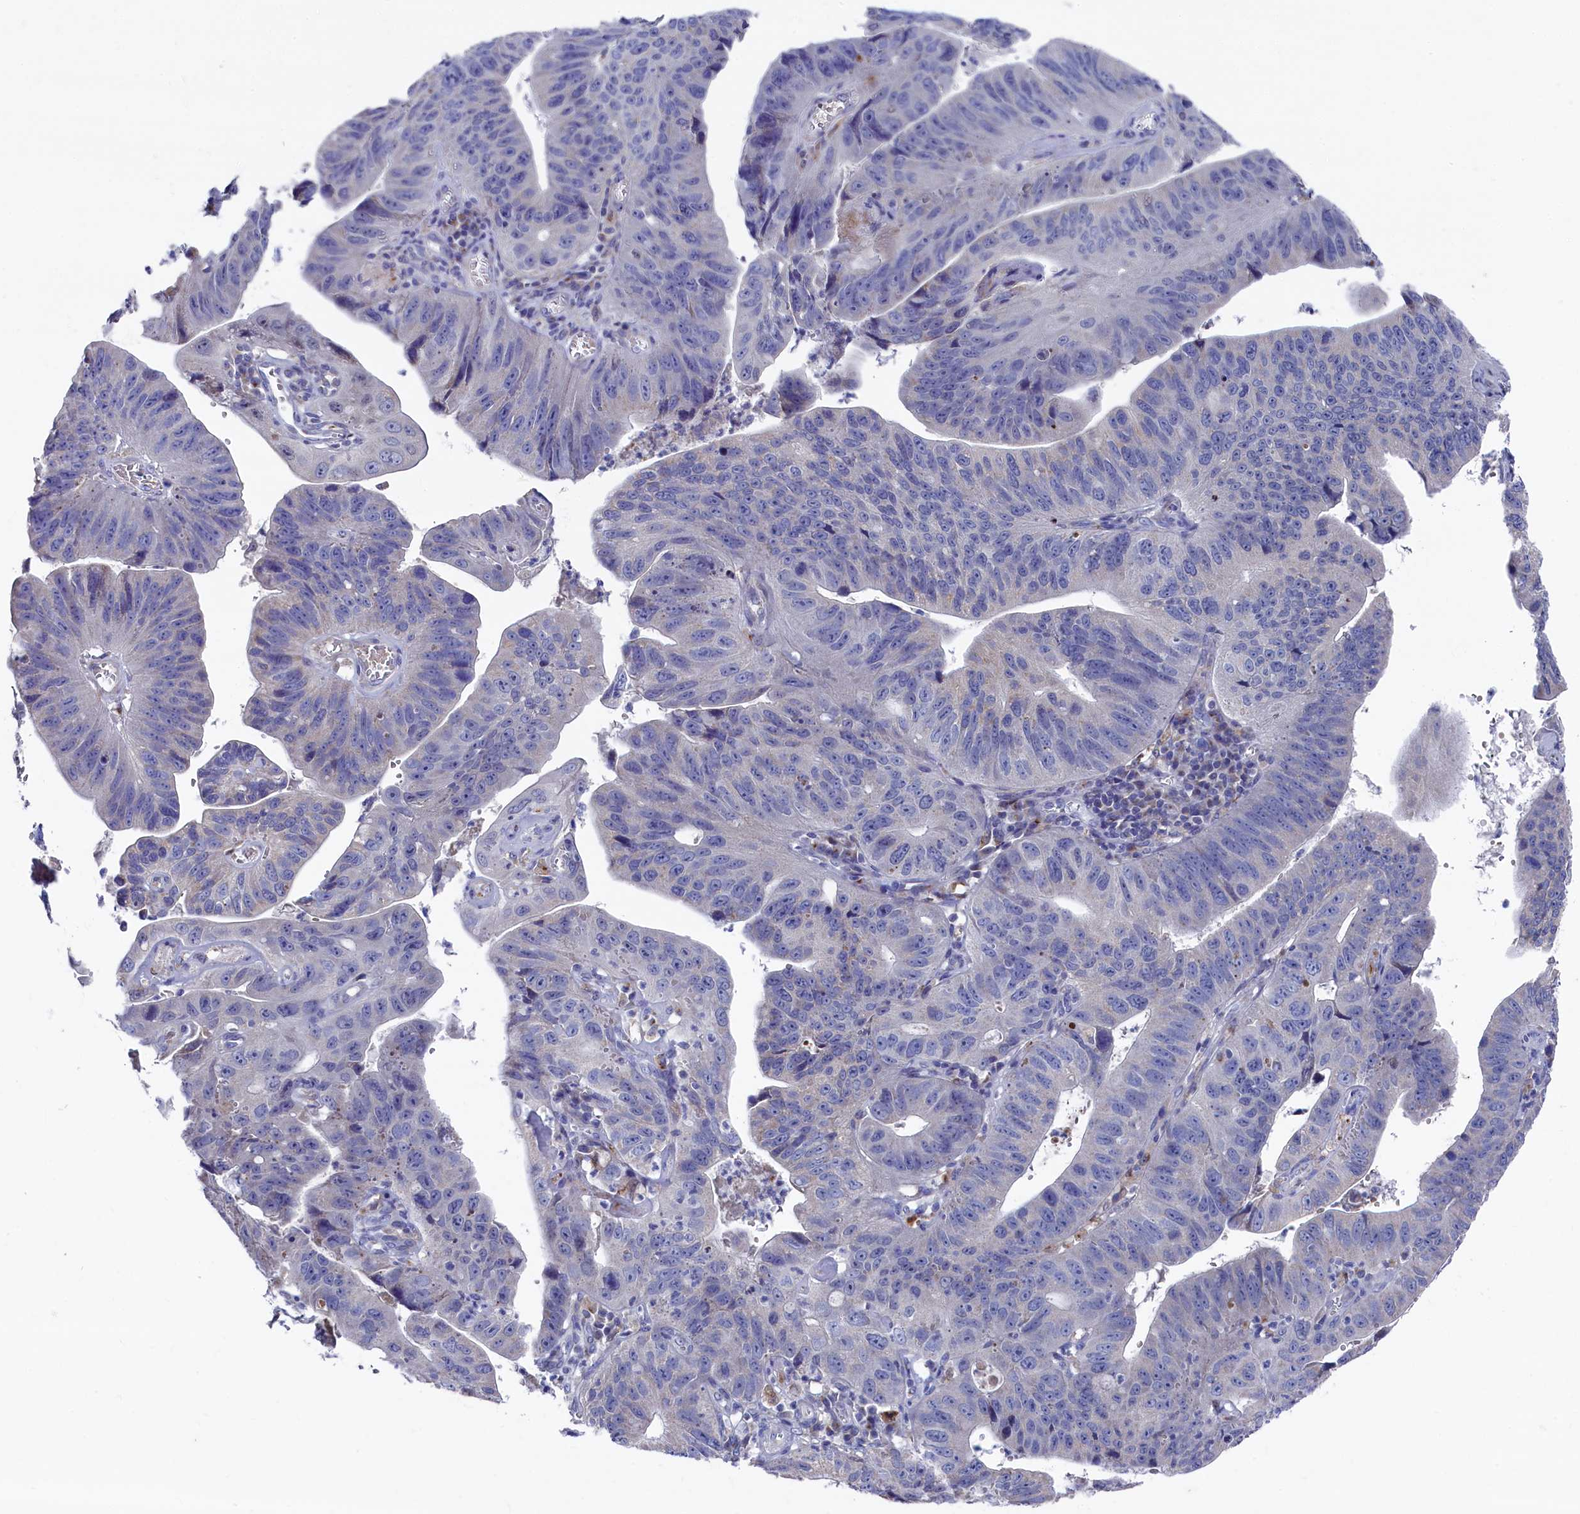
{"staining": {"intensity": "negative", "quantity": "none", "location": "none"}, "tissue": "stomach cancer", "cell_type": "Tumor cells", "image_type": "cancer", "snomed": [{"axis": "morphology", "description": "Adenocarcinoma, NOS"}, {"axis": "topography", "description": "Stomach"}], "caption": "Immunohistochemistry image of human stomach adenocarcinoma stained for a protein (brown), which reveals no positivity in tumor cells. Nuclei are stained in blue.", "gene": "GPR108", "patient": {"sex": "male", "age": 59}}